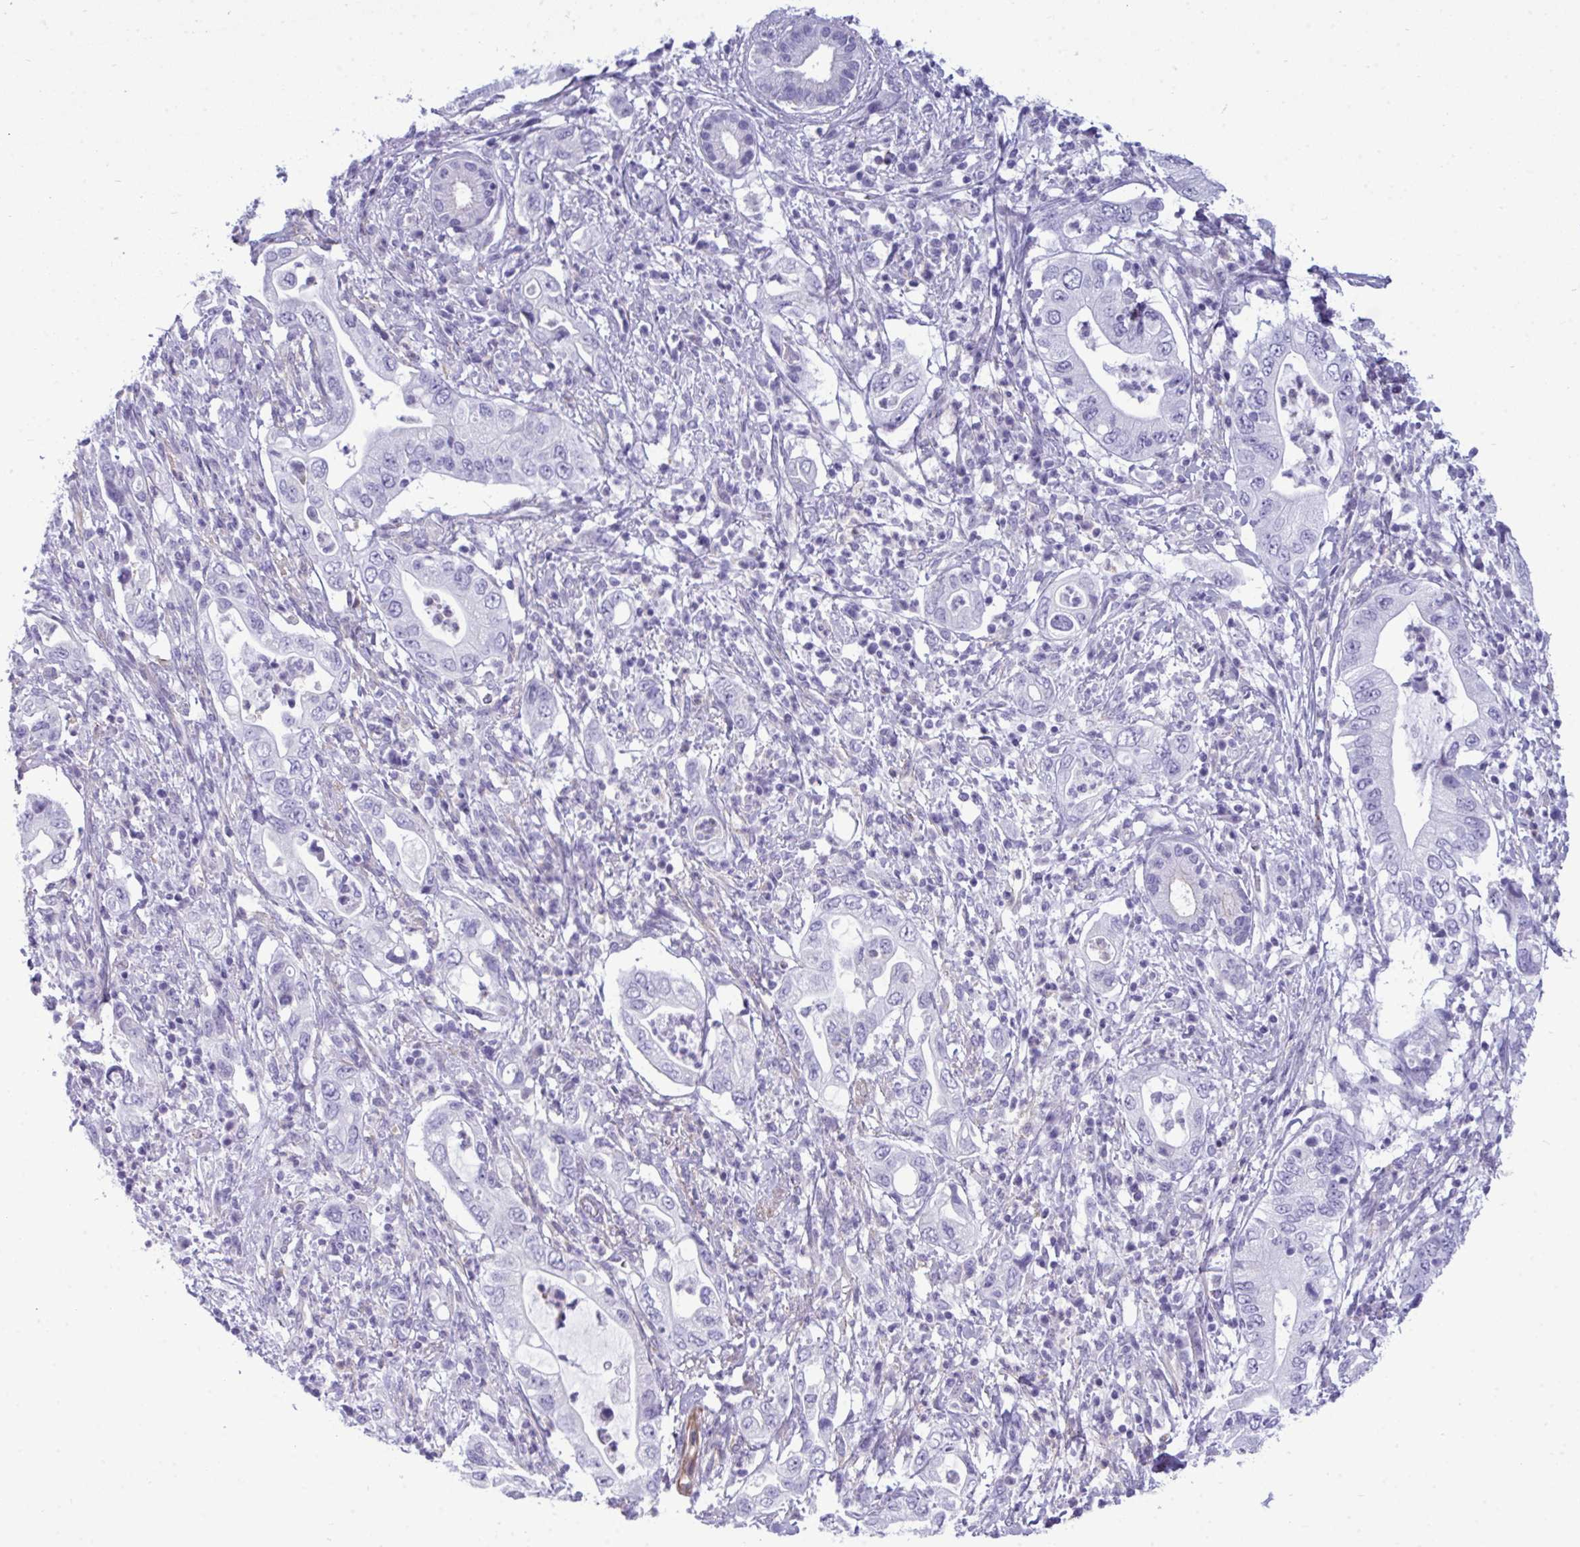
{"staining": {"intensity": "negative", "quantity": "none", "location": "none"}, "tissue": "pancreatic cancer", "cell_type": "Tumor cells", "image_type": "cancer", "snomed": [{"axis": "morphology", "description": "Adenocarcinoma, NOS"}, {"axis": "topography", "description": "Pancreas"}], "caption": "There is no significant positivity in tumor cells of adenocarcinoma (pancreatic).", "gene": "MYH10", "patient": {"sex": "female", "age": 72}}